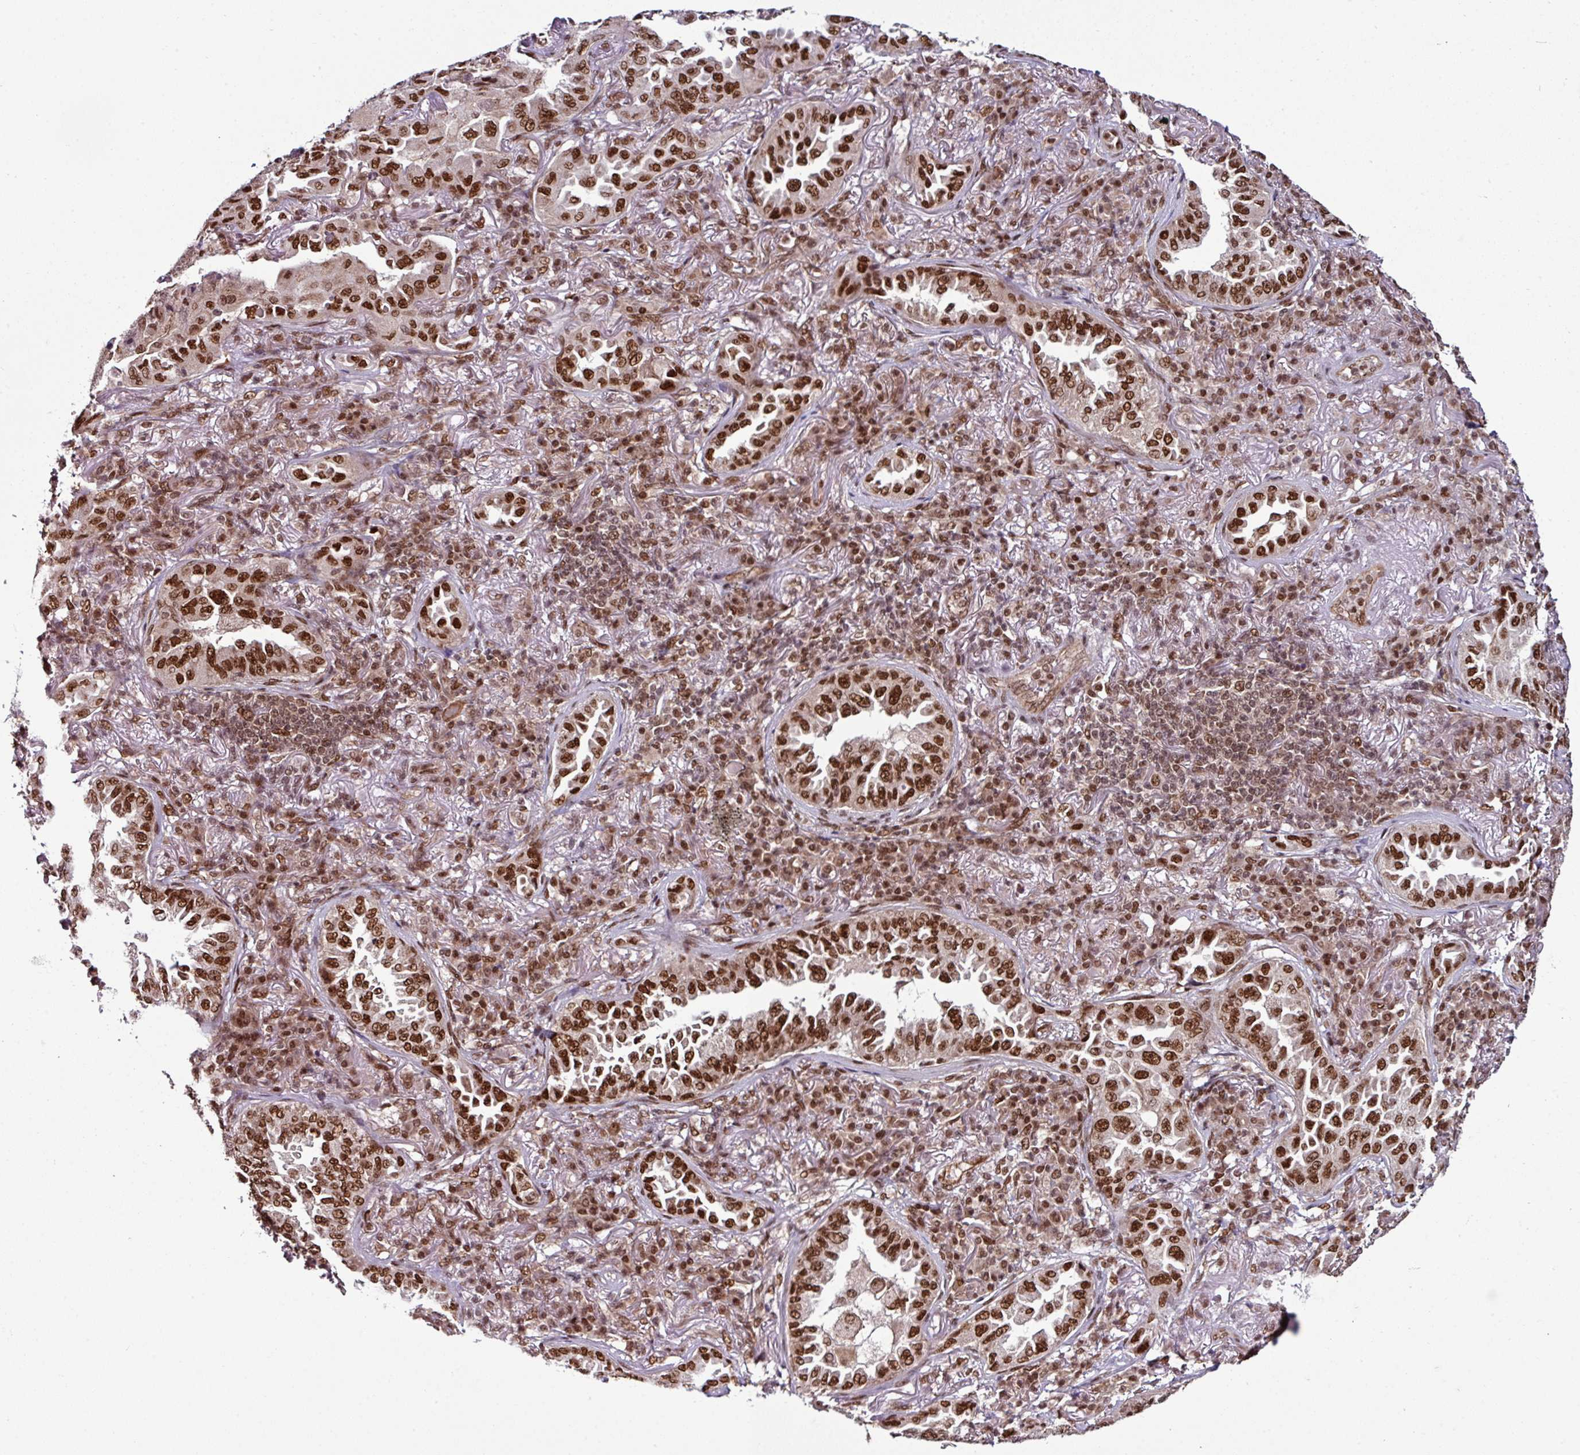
{"staining": {"intensity": "strong", "quantity": ">75%", "location": "nuclear"}, "tissue": "lung cancer", "cell_type": "Tumor cells", "image_type": "cancer", "snomed": [{"axis": "morphology", "description": "Adenocarcinoma, NOS"}, {"axis": "topography", "description": "Lung"}], "caption": "Protein expression analysis of lung cancer (adenocarcinoma) shows strong nuclear expression in about >75% of tumor cells.", "gene": "MORF4L2", "patient": {"sex": "female", "age": 69}}